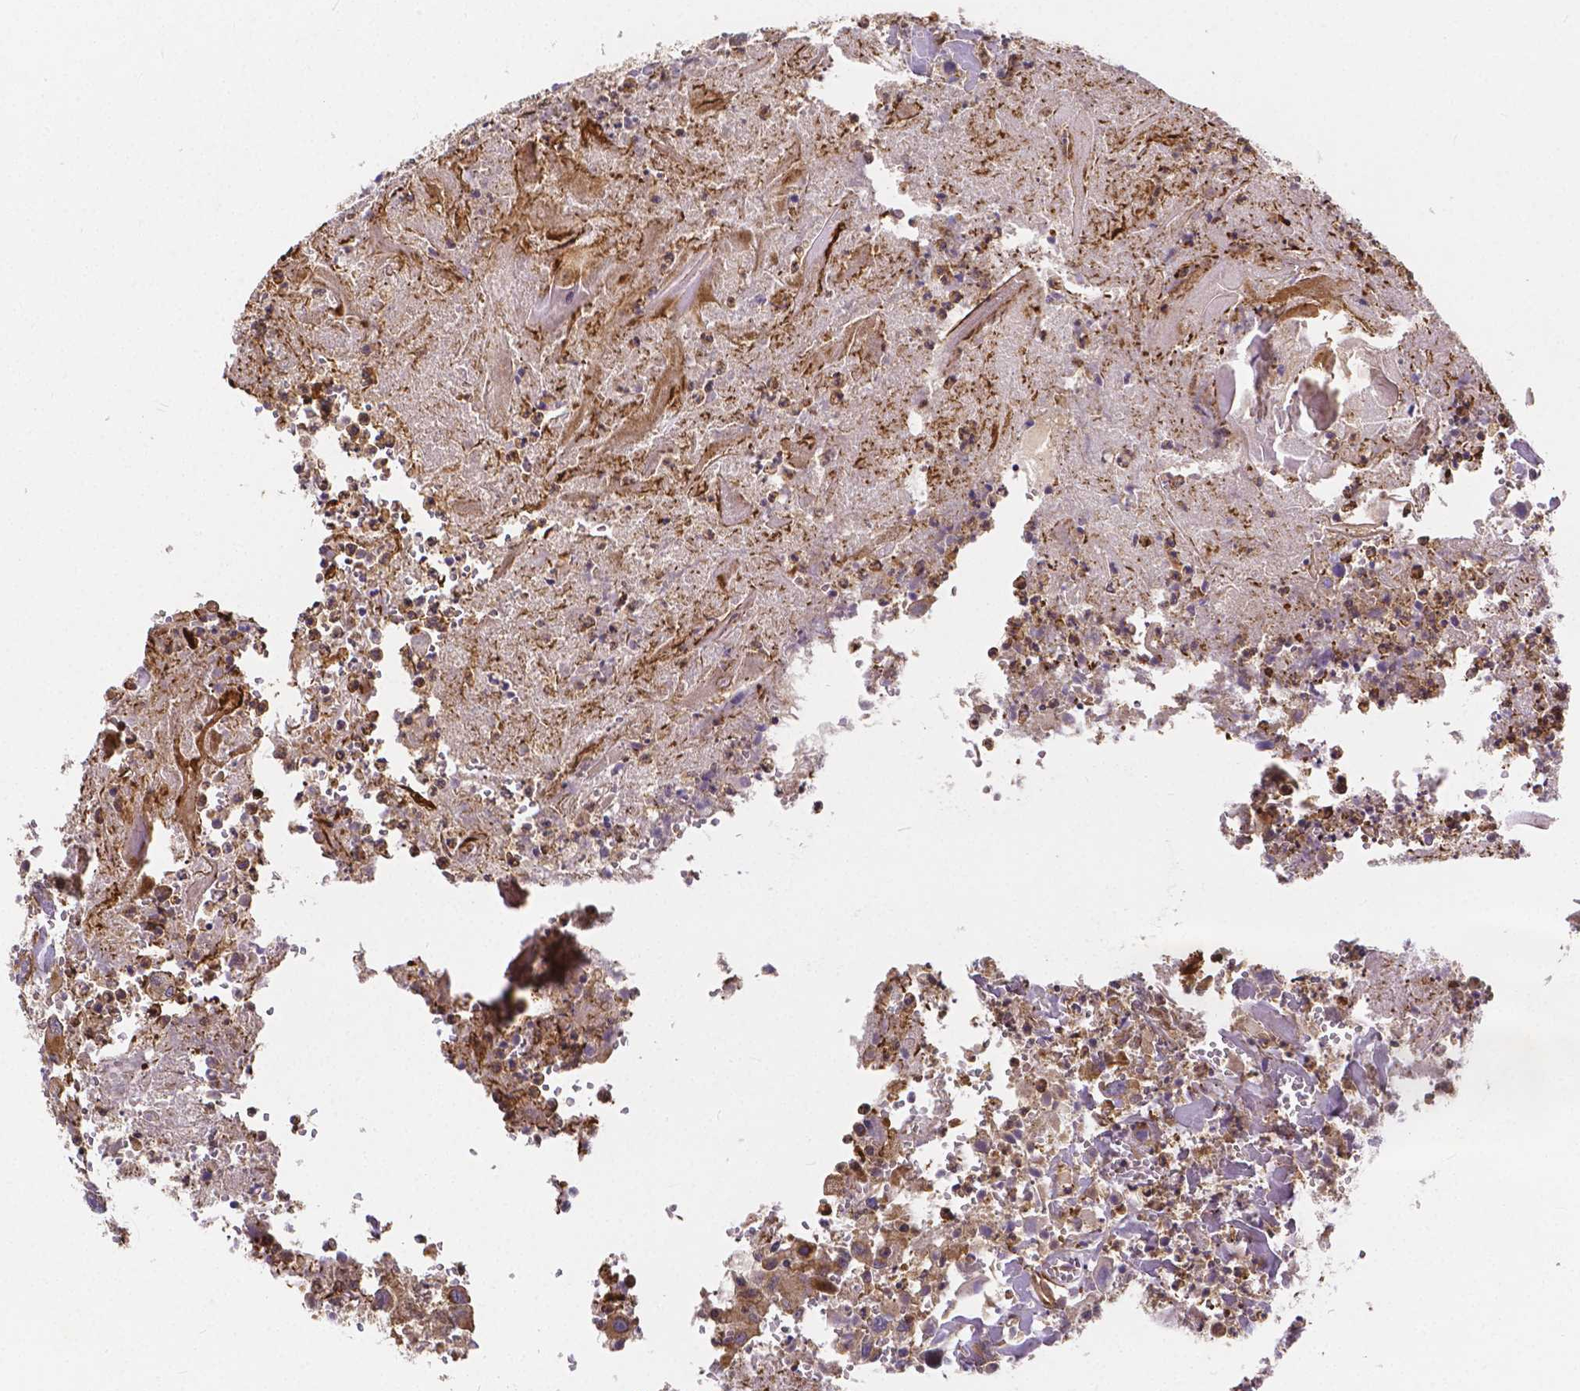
{"staining": {"intensity": "moderate", "quantity": ">75%", "location": "cytoplasmic/membranous"}, "tissue": "head and neck cancer", "cell_type": "Tumor cells", "image_type": "cancer", "snomed": [{"axis": "morphology", "description": "Squamous cell carcinoma, NOS"}, {"axis": "morphology", "description": "Squamous cell carcinoma, metastatic, NOS"}, {"axis": "topography", "description": "Oral tissue"}, {"axis": "topography", "description": "Head-Neck"}], "caption": "Head and neck squamous cell carcinoma tissue shows moderate cytoplasmic/membranous expression in about >75% of tumor cells, visualized by immunohistochemistry.", "gene": "CLINT1", "patient": {"sex": "female", "age": 85}}